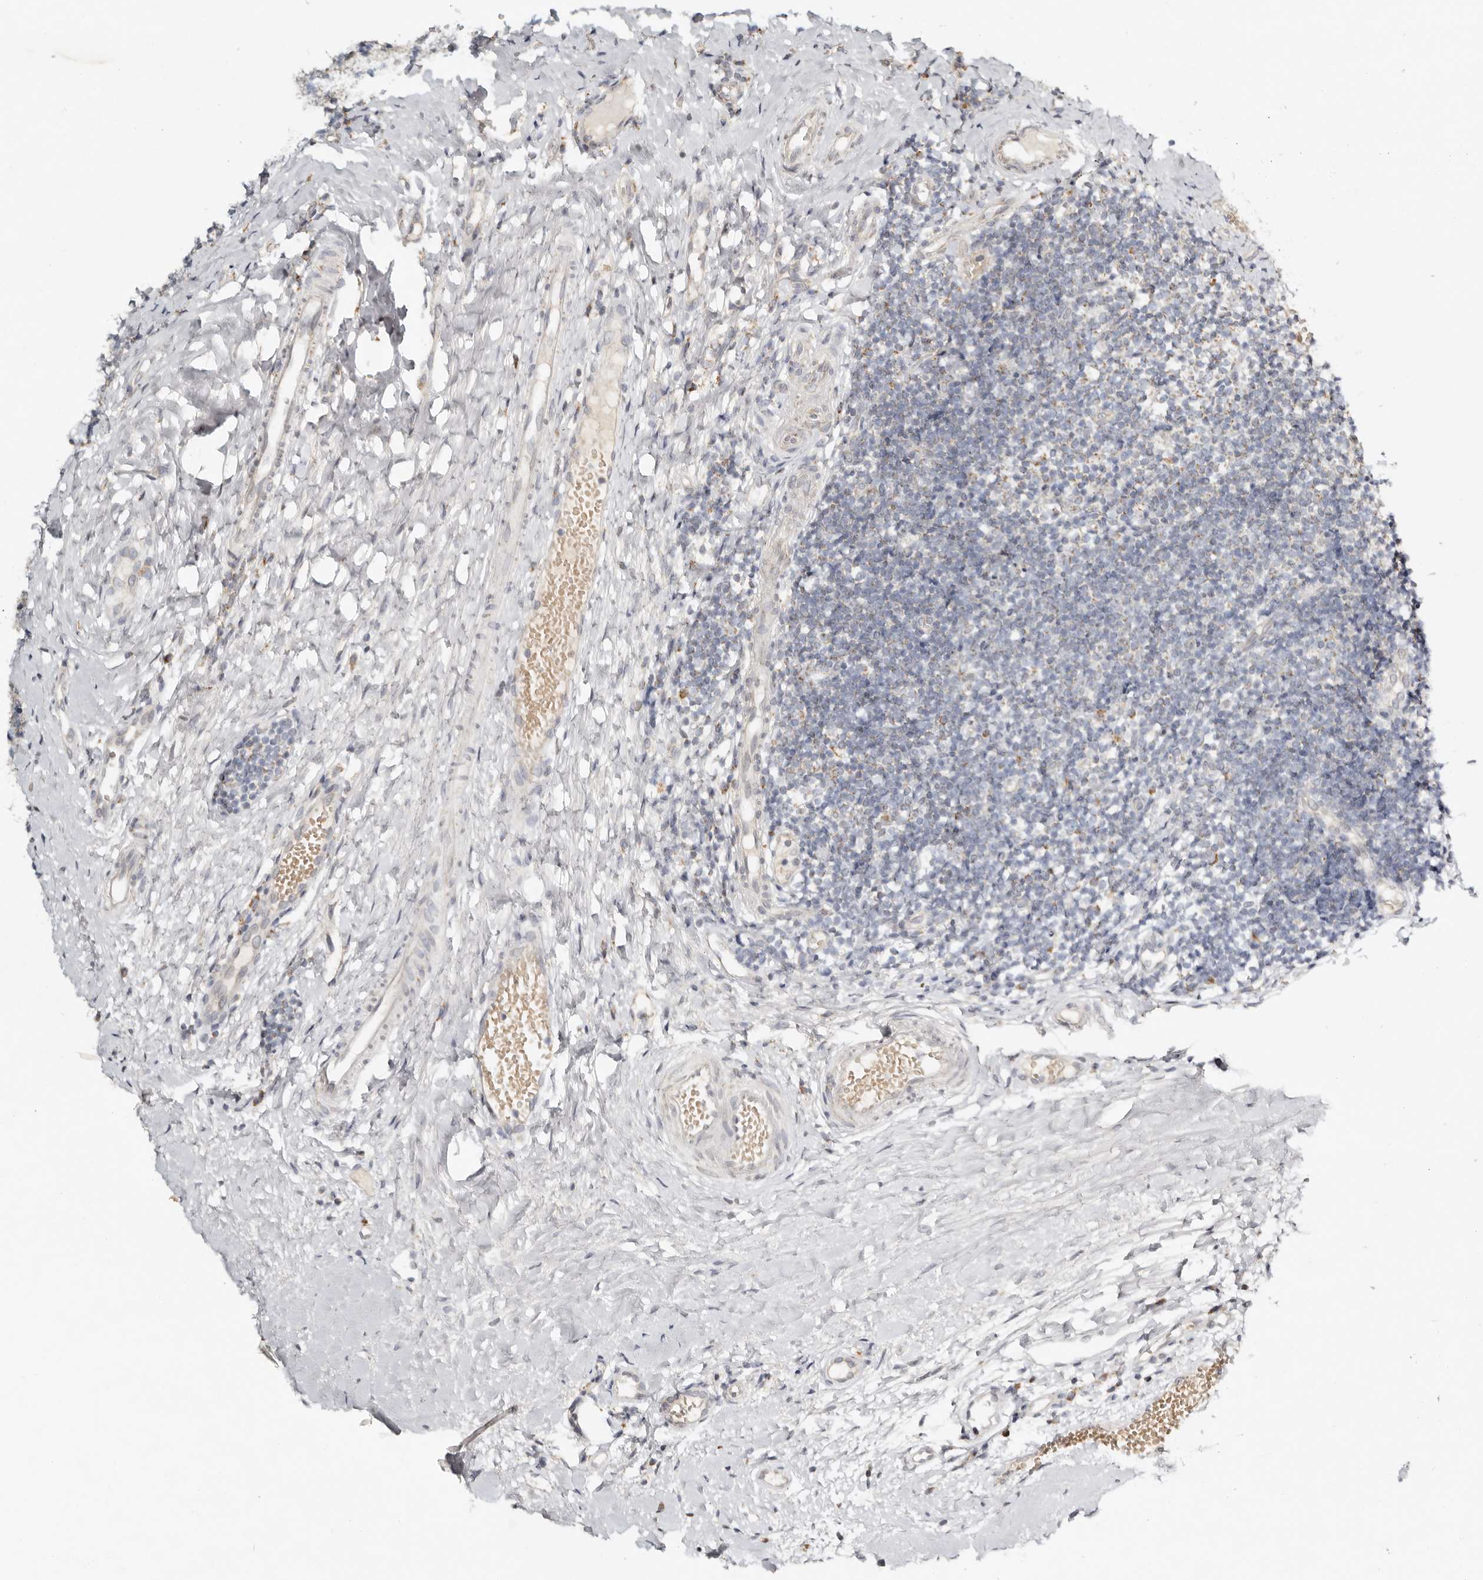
{"staining": {"intensity": "moderate", "quantity": "25%-75%", "location": "cytoplasmic/membranous"}, "tissue": "tonsil", "cell_type": "Germinal center cells", "image_type": "normal", "snomed": [{"axis": "morphology", "description": "Normal tissue, NOS"}, {"axis": "topography", "description": "Tonsil"}], "caption": "Tonsil stained for a protein reveals moderate cytoplasmic/membranous positivity in germinal center cells. (DAB = brown stain, brightfield microscopy at high magnification).", "gene": "KDF1", "patient": {"sex": "female", "age": 19}}